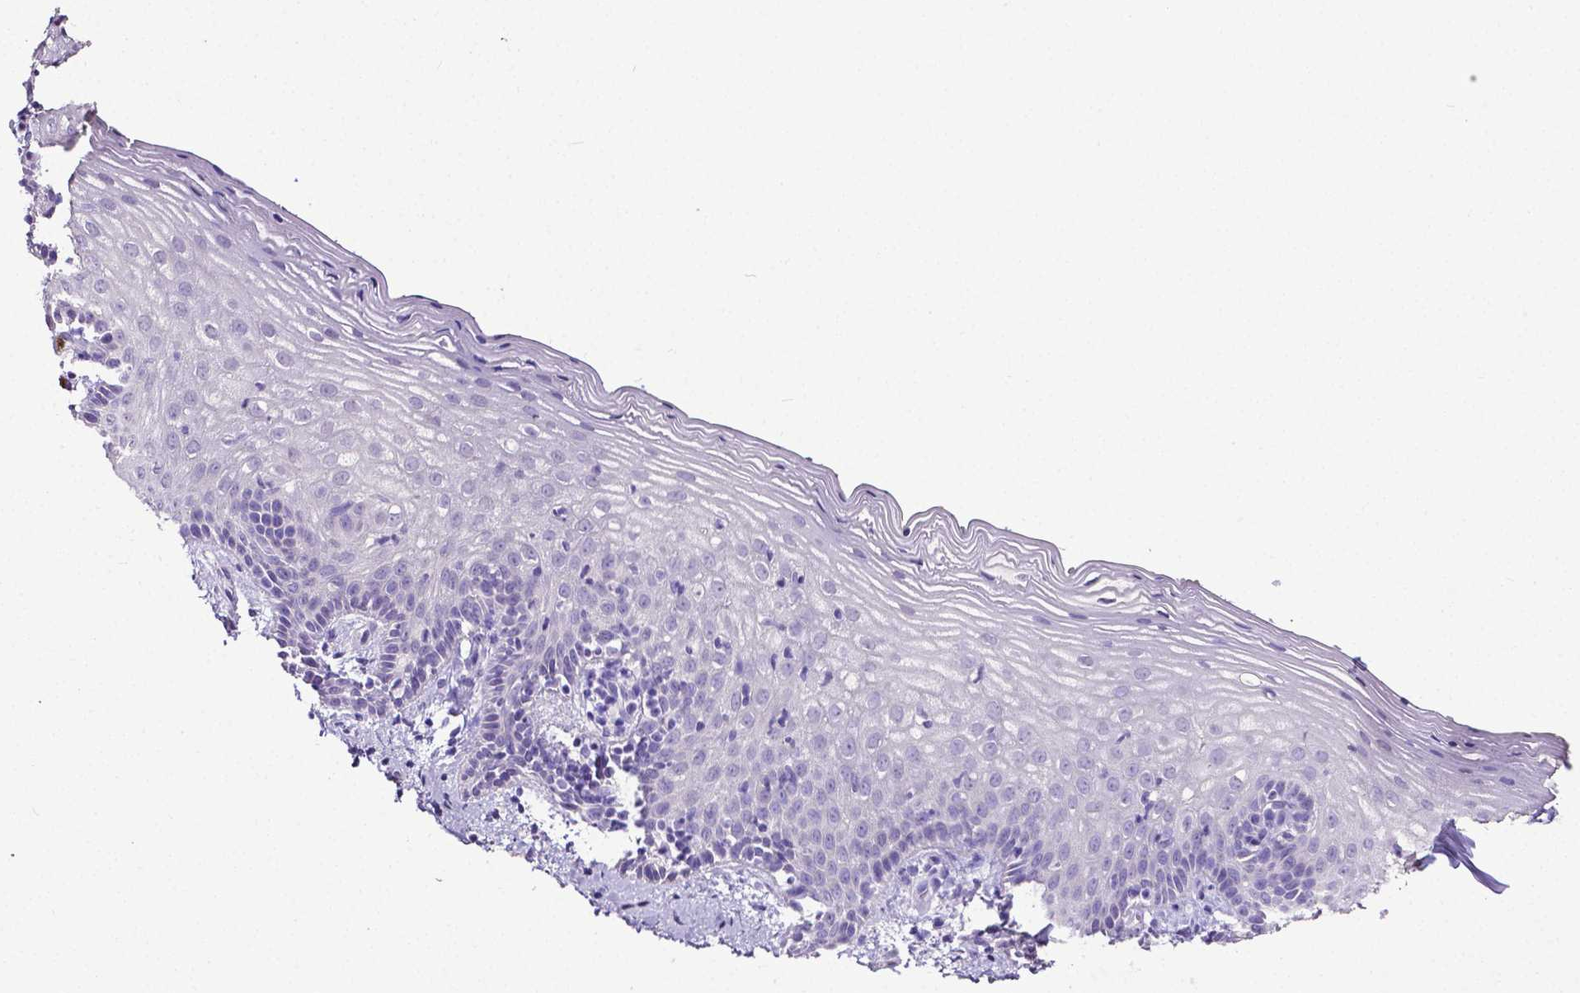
{"staining": {"intensity": "negative", "quantity": "none", "location": "none"}, "tissue": "vagina", "cell_type": "Squamous epithelial cells", "image_type": "normal", "snomed": [{"axis": "morphology", "description": "Normal tissue, NOS"}, {"axis": "topography", "description": "Vagina"}], "caption": "Image shows no protein positivity in squamous epithelial cells of benign vagina.", "gene": "MMP9", "patient": {"sex": "female", "age": 45}}